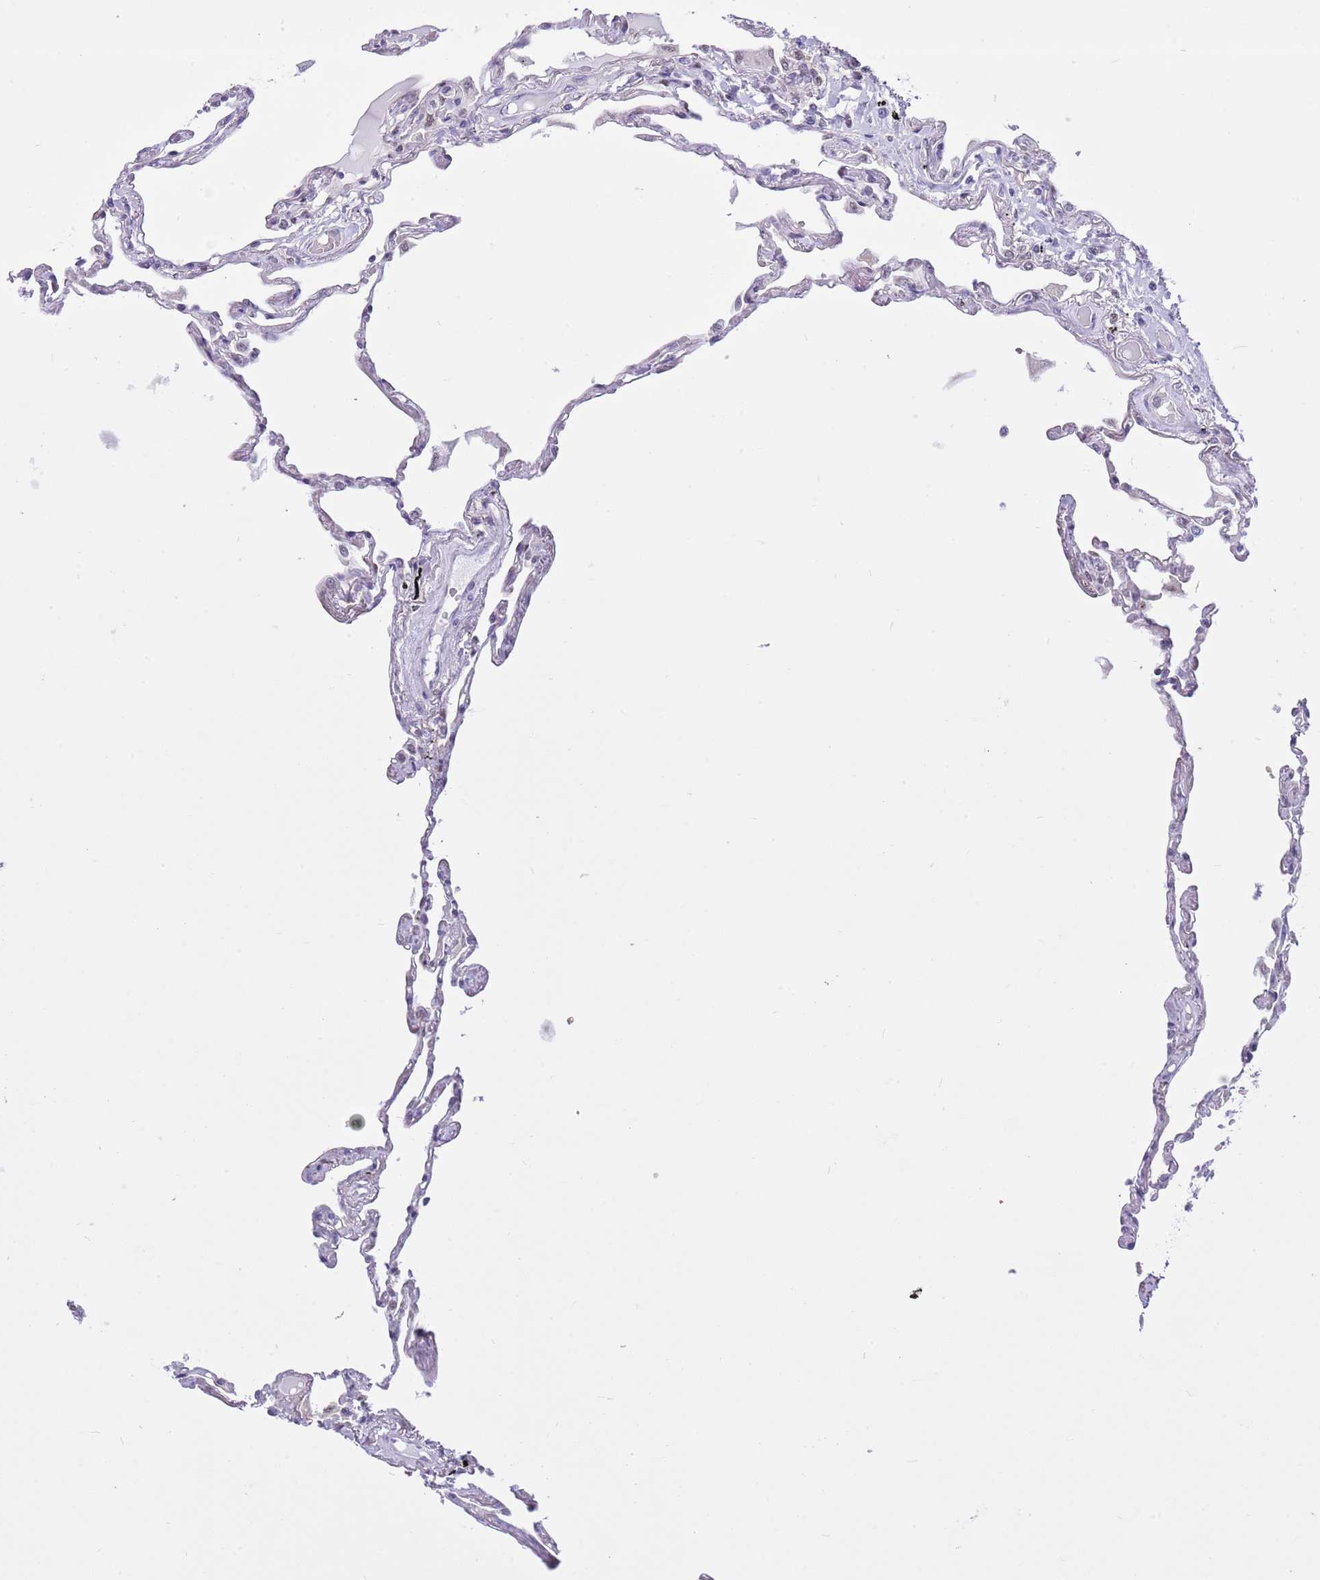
{"staining": {"intensity": "negative", "quantity": "none", "location": "none"}, "tissue": "lung", "cell_type": "Alveolar cells", "image_type": "normal", "snomed": [{"axis": "morphology", "description": "Normal tissue, NOS"}, {"axis": "topography", "description": "Lung"}], "caption": "The immunohistochemistry histopathology image has no significant positivity in alveolar cells of lung.", "gene": "DDI2", "patient": {"sex": "female", "age": 67}}